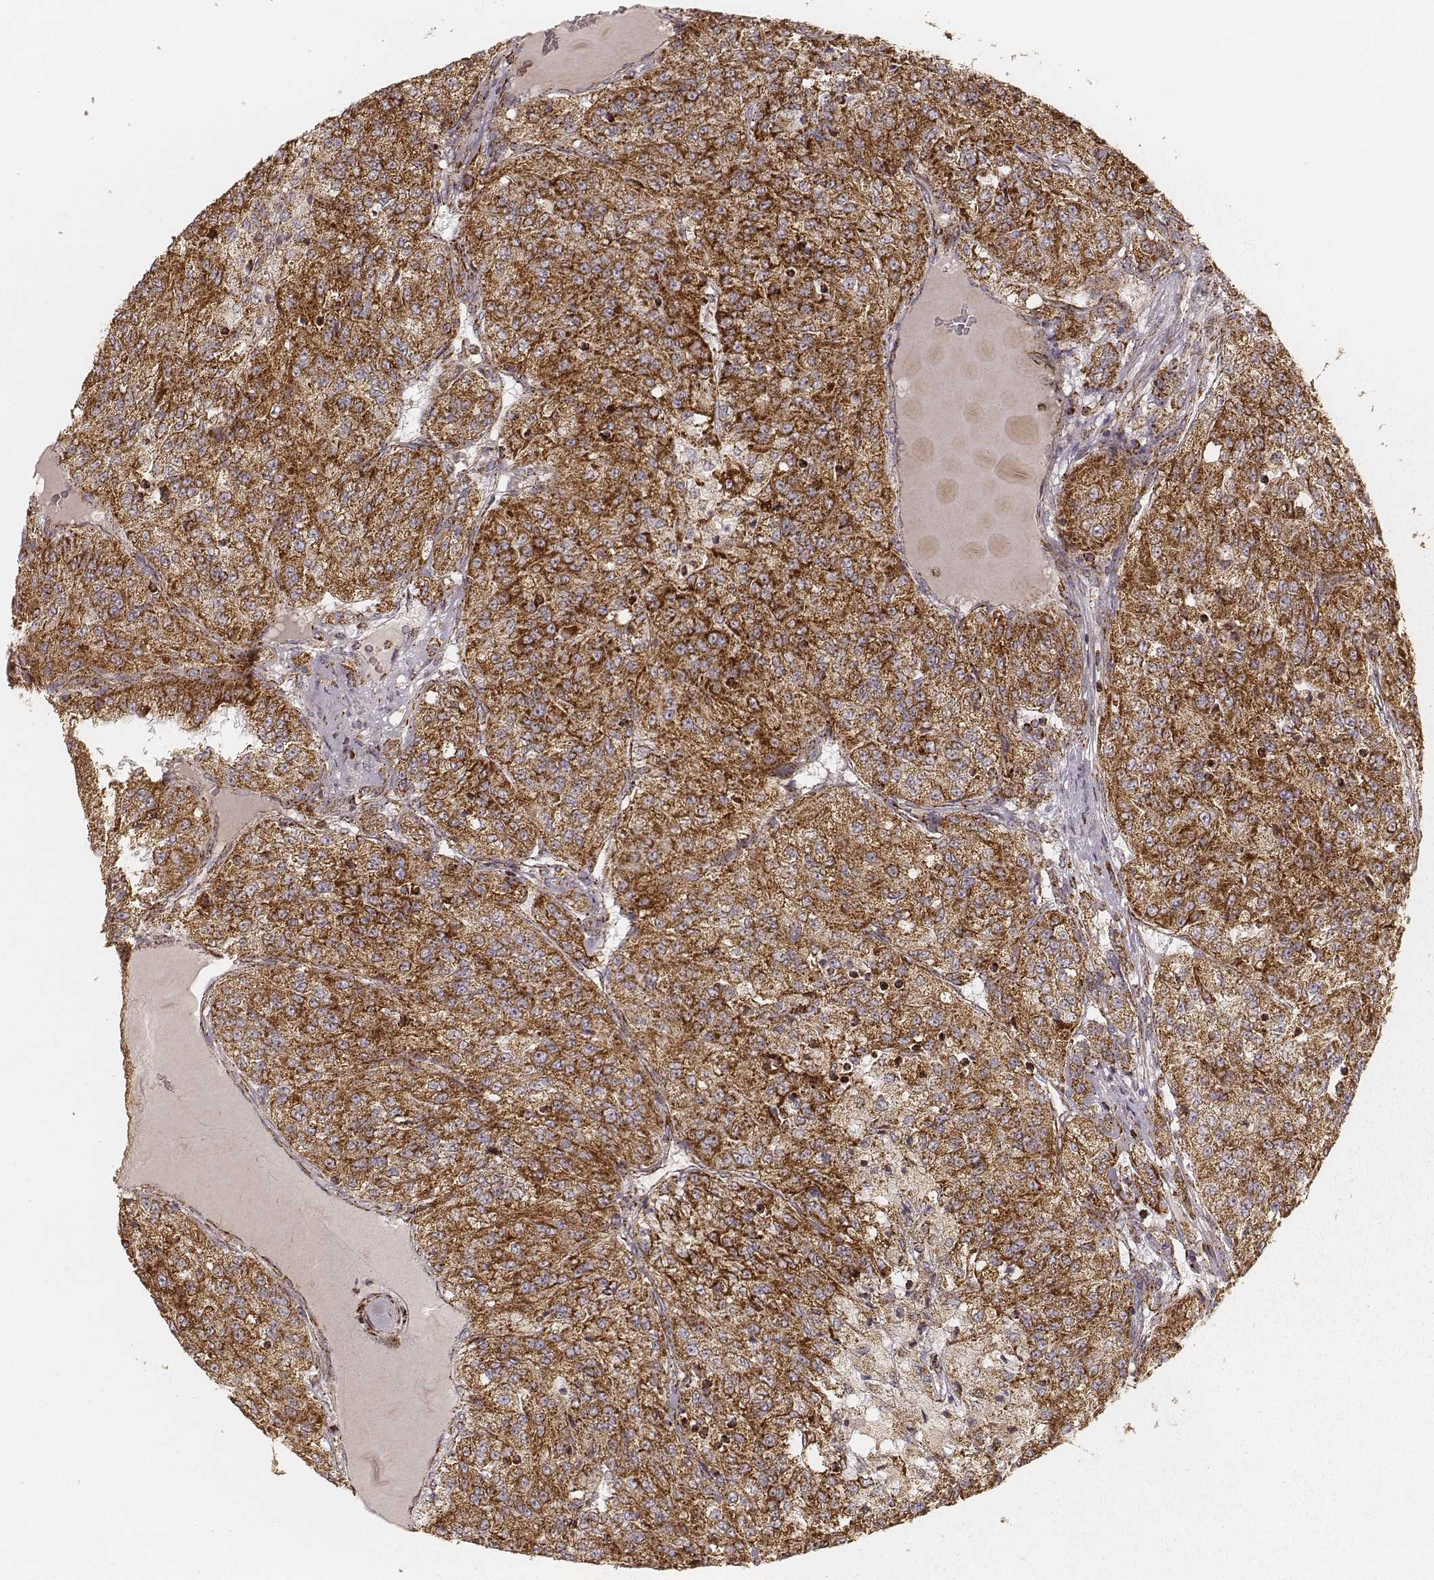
{"staining": {"intensity": "strong", "quantity": ">75%", "location": "cytoplasmic/membranous"}, "tissue": "renal cancer", "cell_type": "Tumor cells", "image_type": "cancer", "snomed": [{"axis": "morphology", "description": "Adenocarcinoma, NOS"}, {"axis": "topography", "description": "Kidney"}], "caption": "Immunohistochemistry photomicrograph of human renal adenocarcinoma stained for a protein (brown), which demonstrates high levels of strong cytoplasmic/membranous positivity in approximately >75% of tumor cells.", "gene": "CS", "patient": {"sex": "female", "age": 63}}